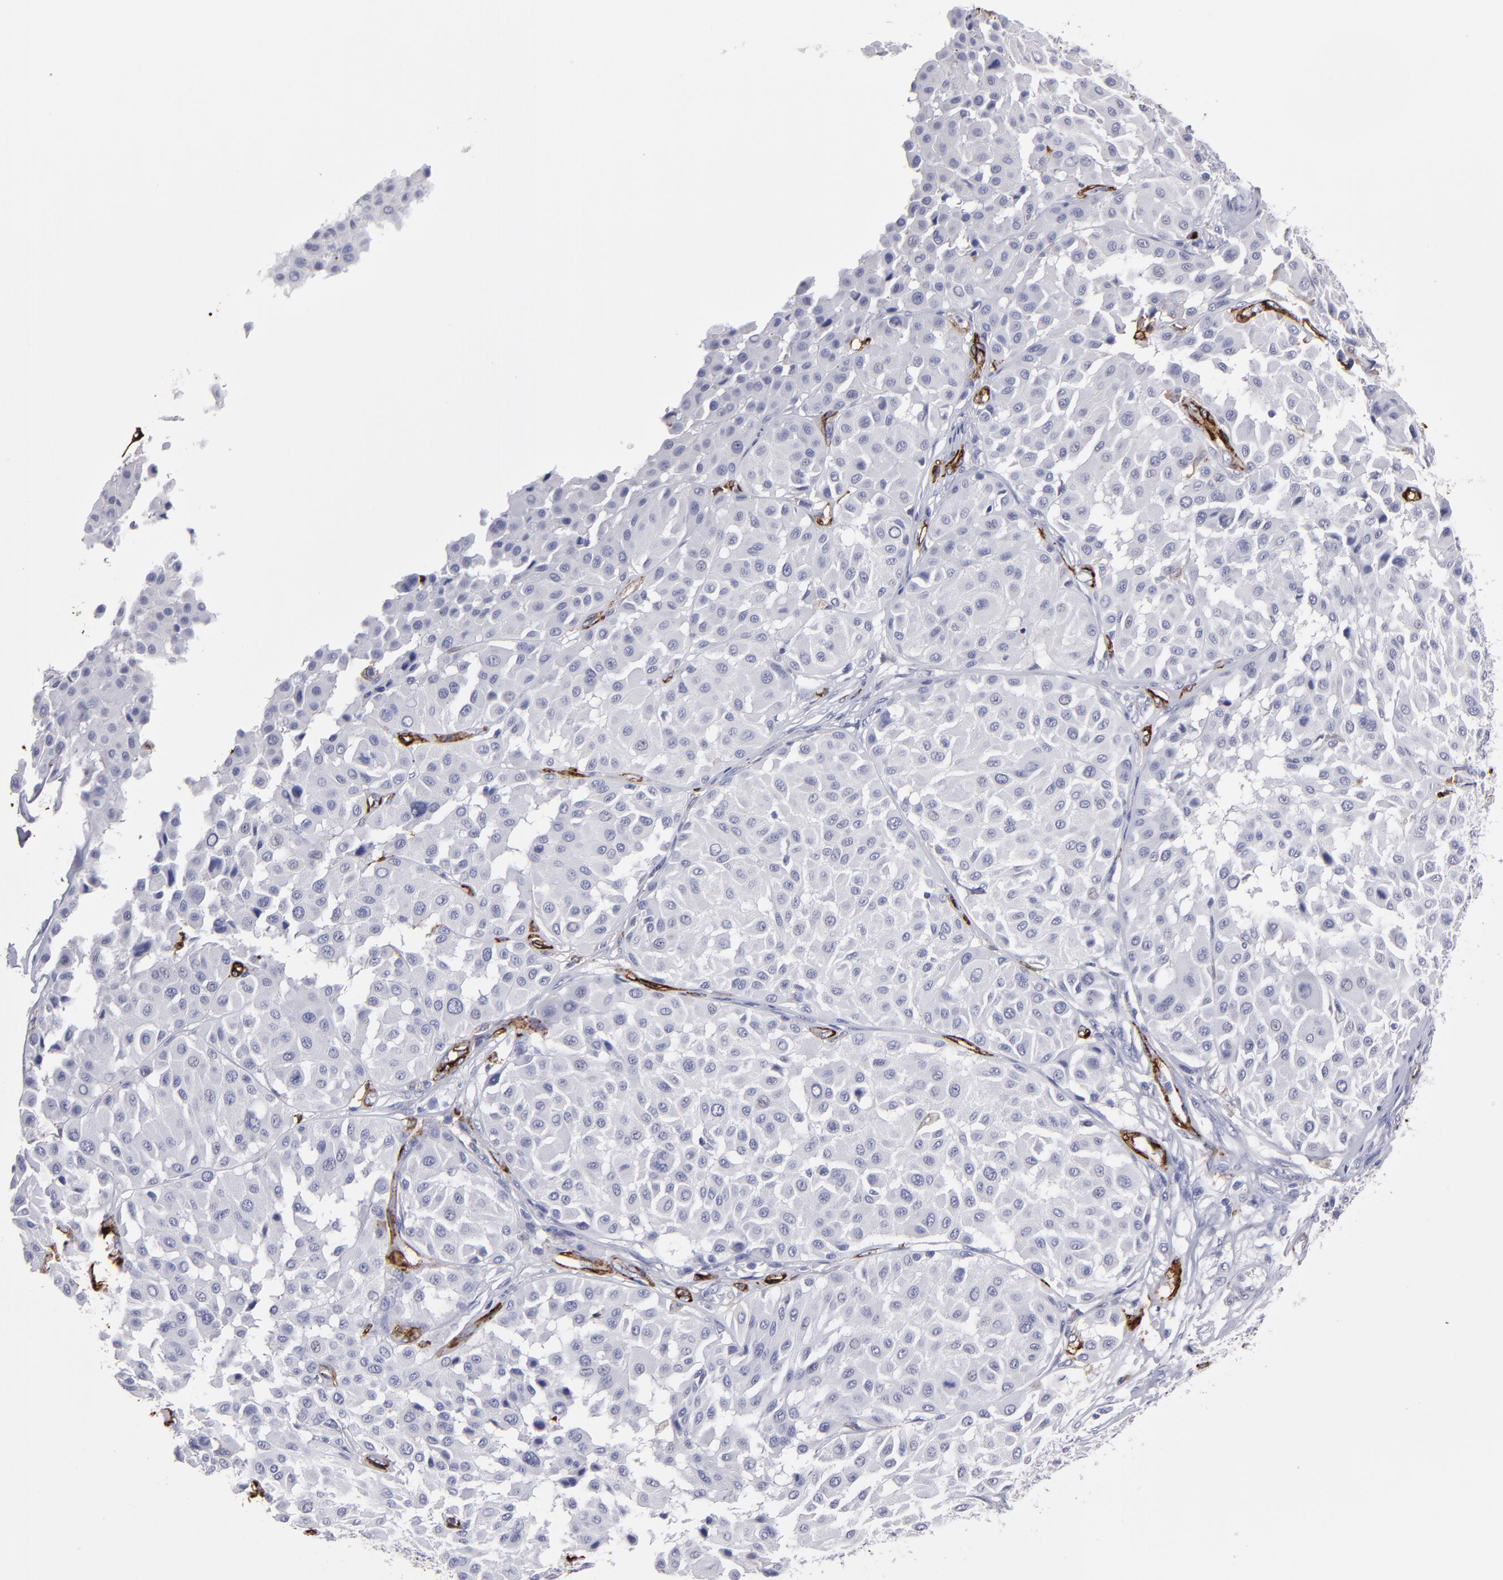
{"staining": {"intensity": "negative", "quantity": "none", "location": "none"}, "tissue": "melanoma", "cell_type": "Tumor cells", "image_type": "cancer", "snomed": [{"axis": "morphology", "description": "Malignant melanoma, Metastatic site"}, {"axis": "topography", "description": "Soft tissue"}], "caption": "This is an immunohistochemistry (IHC) histopathology image of malignant melanoma (metastatic site). There is no staining in tumor cells.", "gene": "CD36", "patient": {"sex": "male", "age": 41}}